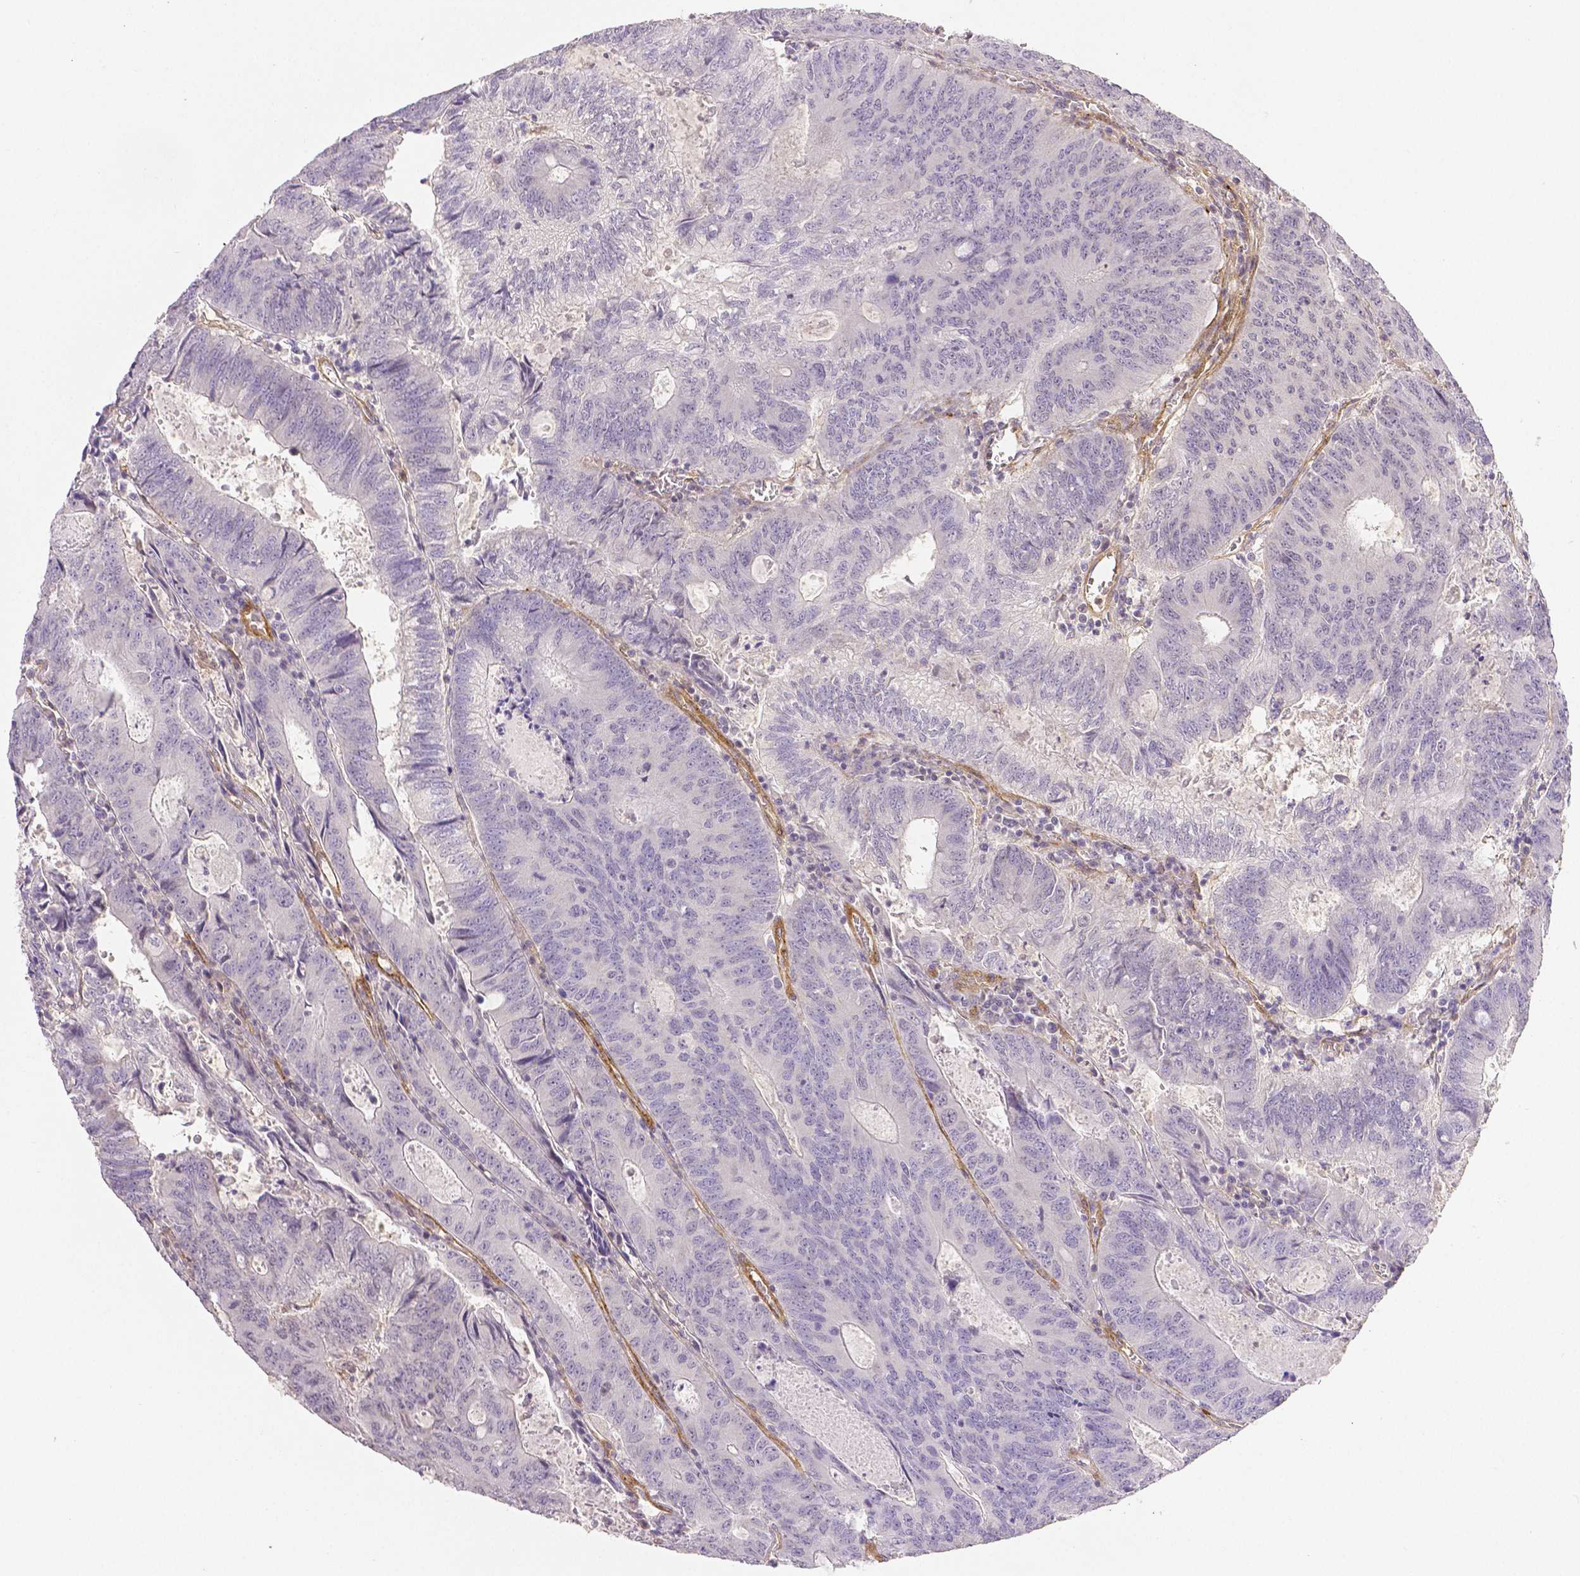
{"staining": {"intensity": "negative", "quantity": "none", "location": "none"}, "tissue": "colorectal cancer", "cell_type": "Tumor cells", "image_type": "cancer", "snomed": [{"axis": "morphology", "description": "Adenocarcinoma, NOS"}, {"axis": "topography", "description": "Colon"}], "caption": "Immunohistochemistry micrograph of neoplastic tissue: human colorectal adenocarcinoma stained with DAB (3,3'-diaminobenzidine) reveals no significant protein positivity in tumor cells.", "gene": "THY1", "patient": {"sex": "male", "age": 67}}